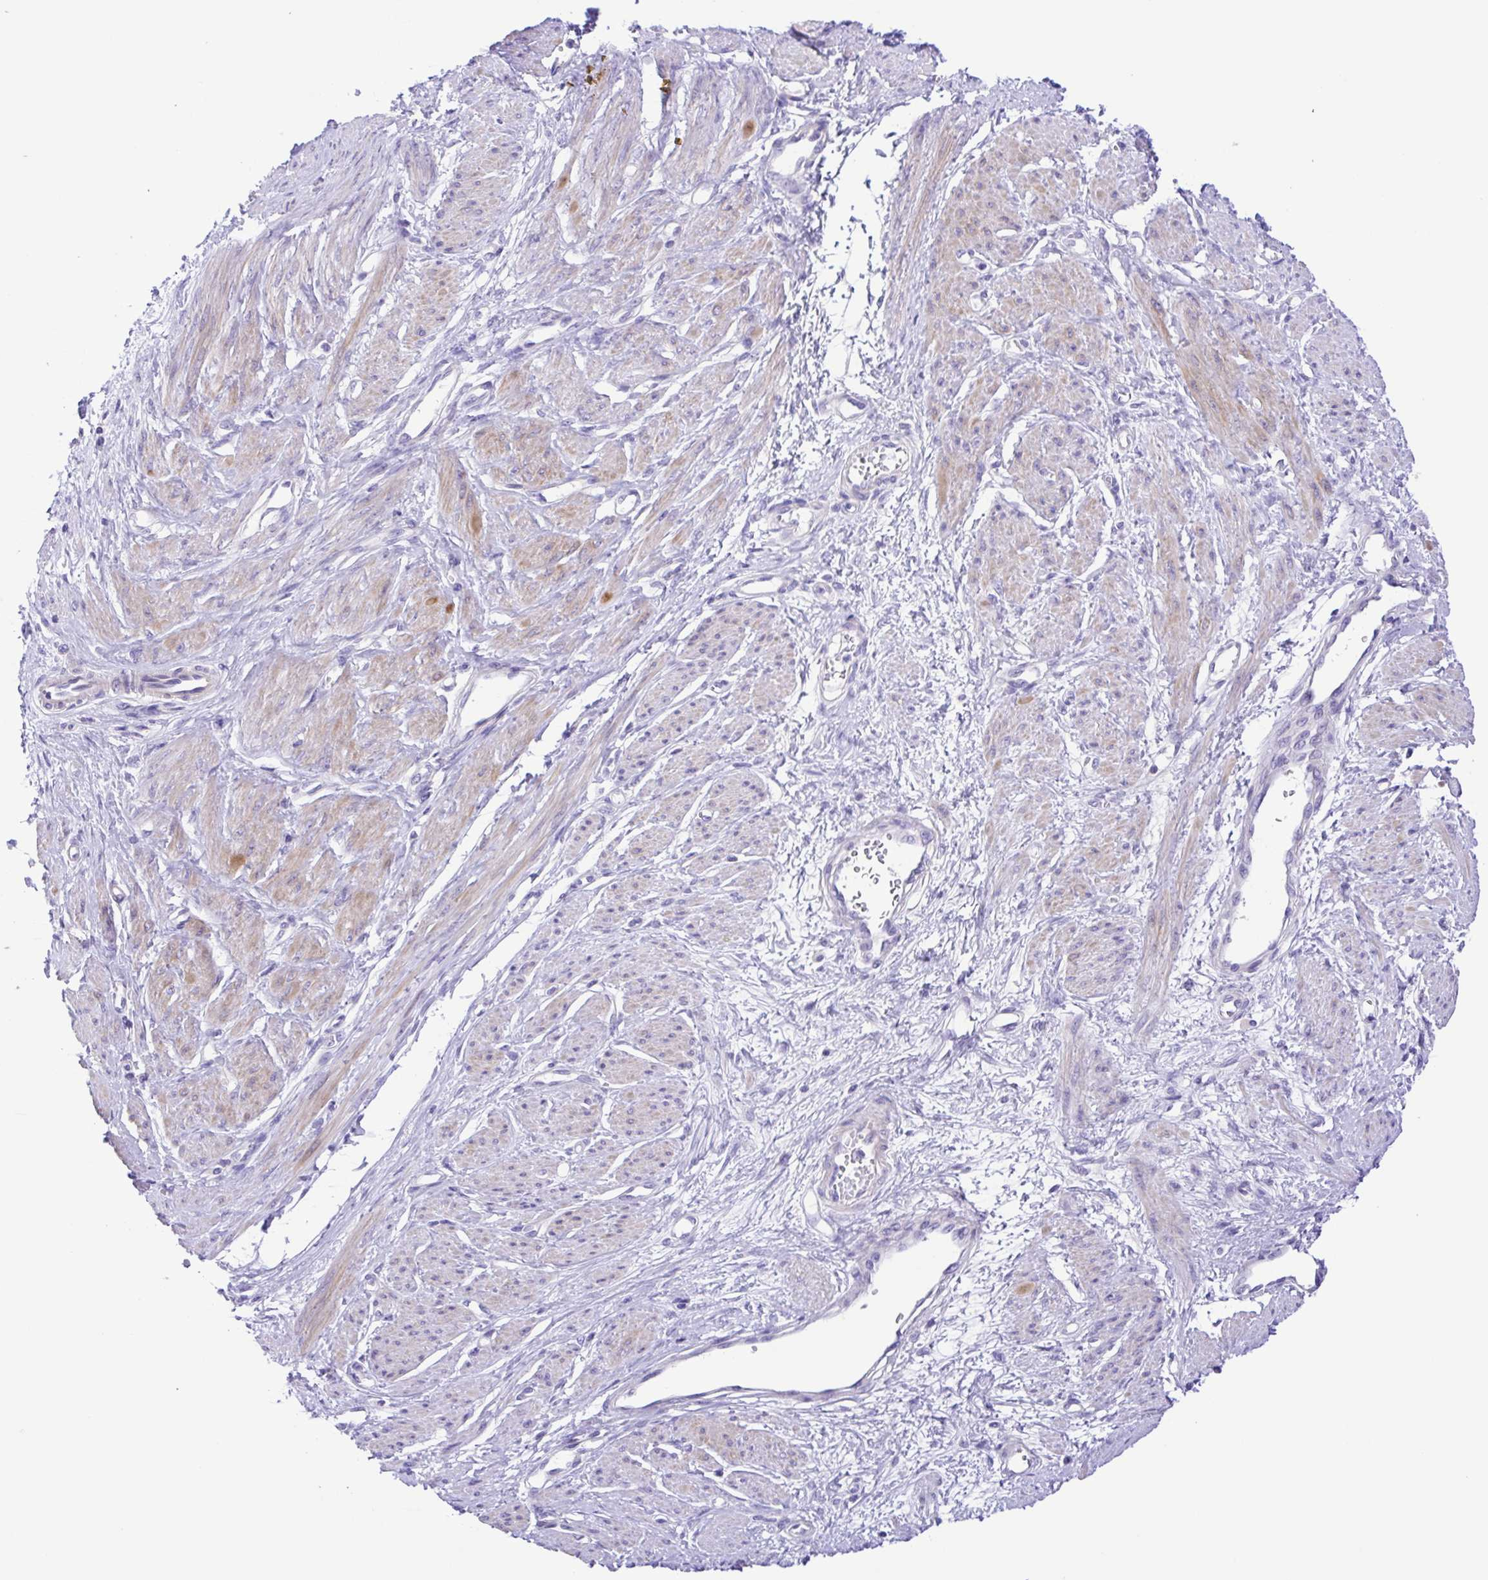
{"staining": {"intensity": "weak", "quantity": "25%-75%", "location": "cytoplasmic/membranous"}, "tissue": "smooth muscle", "cell_type": "Smooth muscle cells", "image_type": "normal", "snomed": [{"axis": "morphology", "description": "Normal tissue, NOS"}, {"axis": "topography", "description": "Smooth muscle"}, {"axis": "topography", "description": "Uterus"}], "caption": "Immunohistochemical staining of benign smooth muscle shows 25%-75% levels of weak cytoplasmic/membranous protein staining in about 25%-75% of smooth muscle cells.", "gene": "ISM2", "patient": {"sex": "female", "age": 39}}